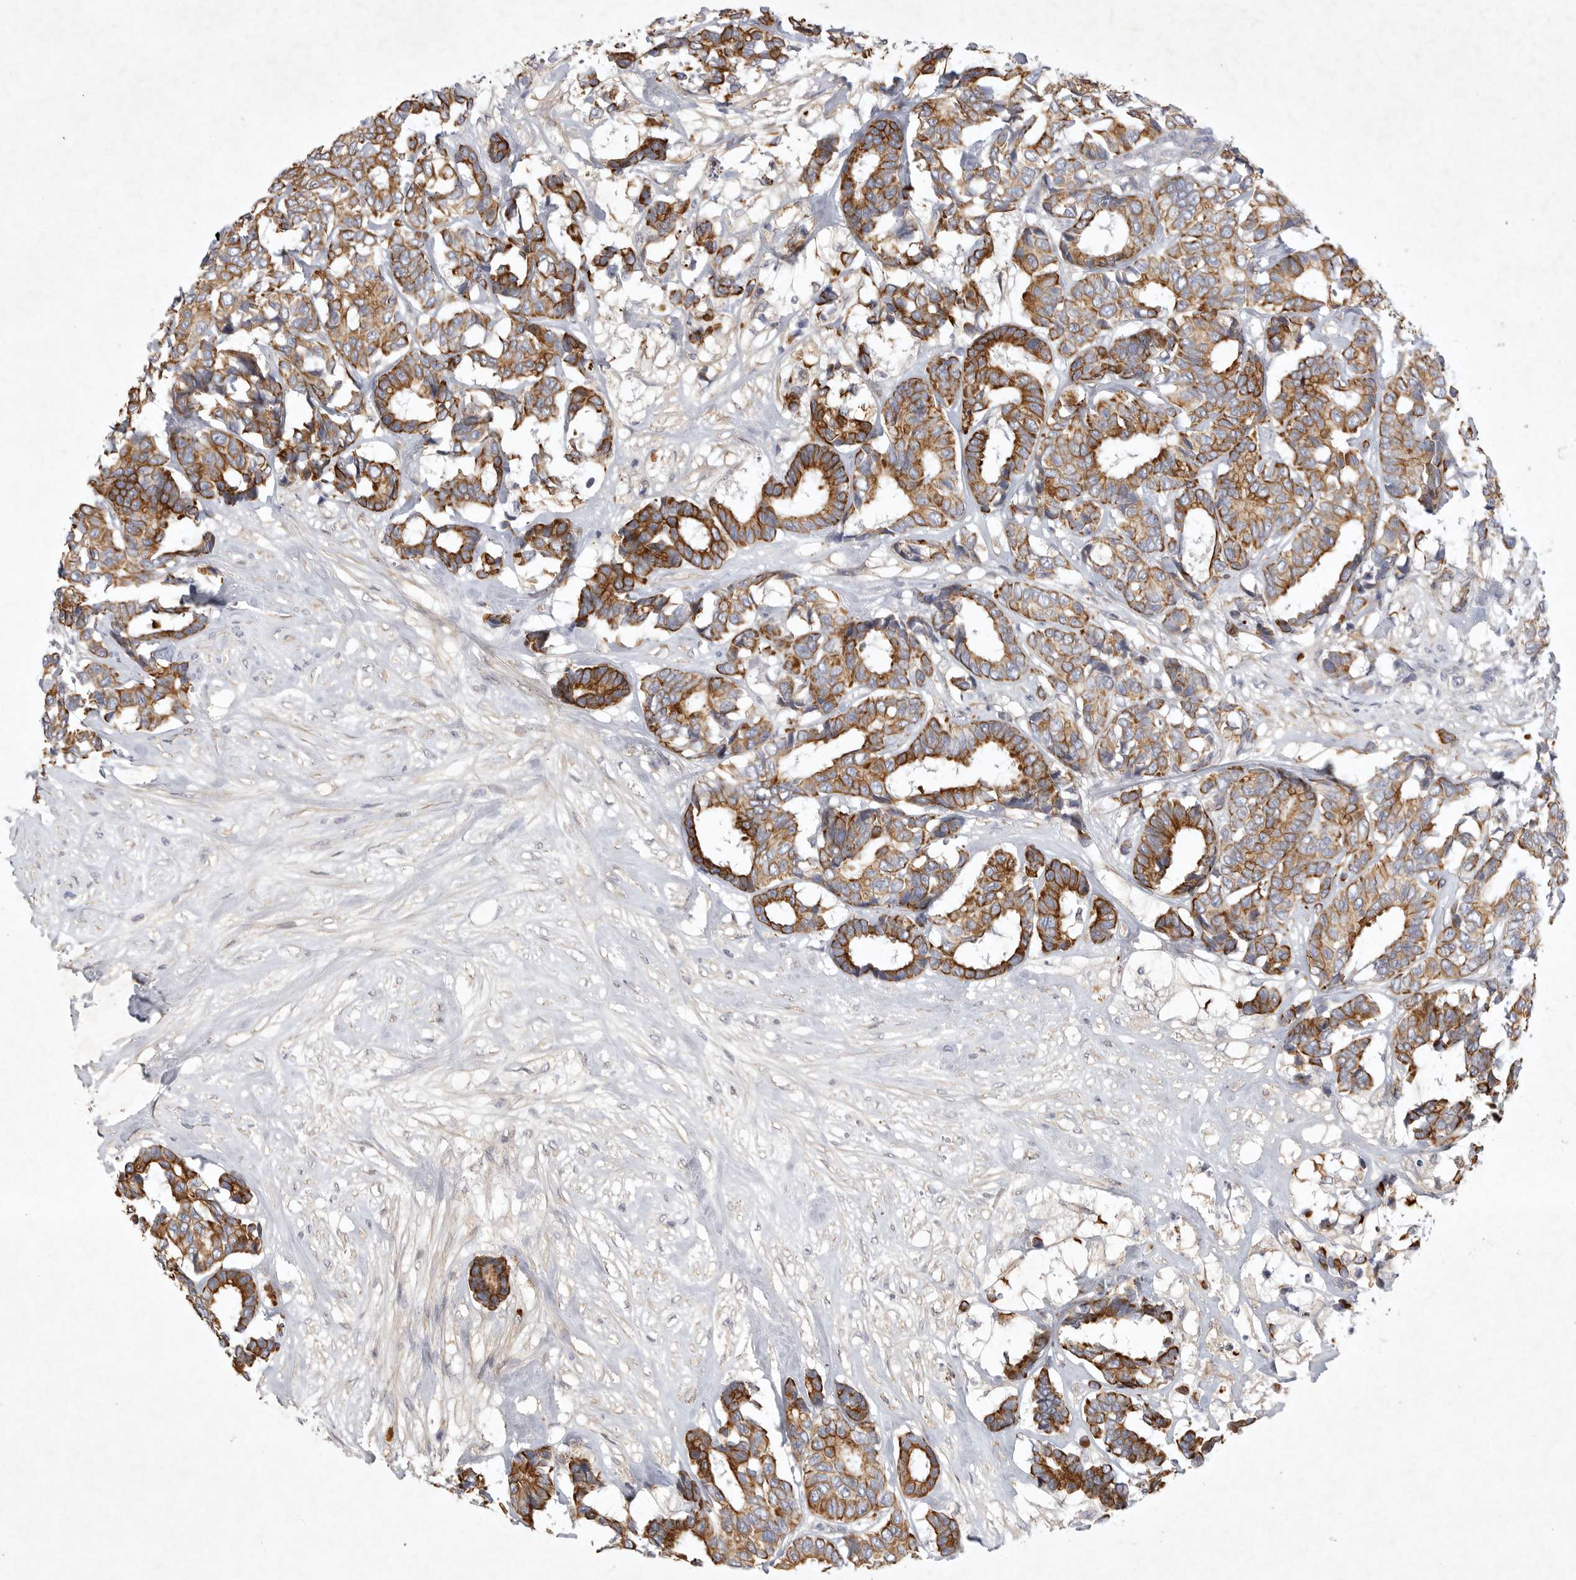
{"staining": {"intensity": "strong", "quantity": ">75%", "location": "cytoplasmic/membranous"}, "tissue": "breast cancer", "cell_type": "Tumor cells", "image_type": "cancer", "snomed": [{"axis": "morphology", "description": "Duct carcinoma"}, {"axis": "topography", "description": "Breast"}], "caption": "Protein staining exhibits strong cytoplasmic/membranous expression in approximately >75% of tumor cells in intraductal carcinoma (breast). Nuclei are stained in blue.", "gene": "BZW2", "patient": {"sex": "female", "age": 87}}